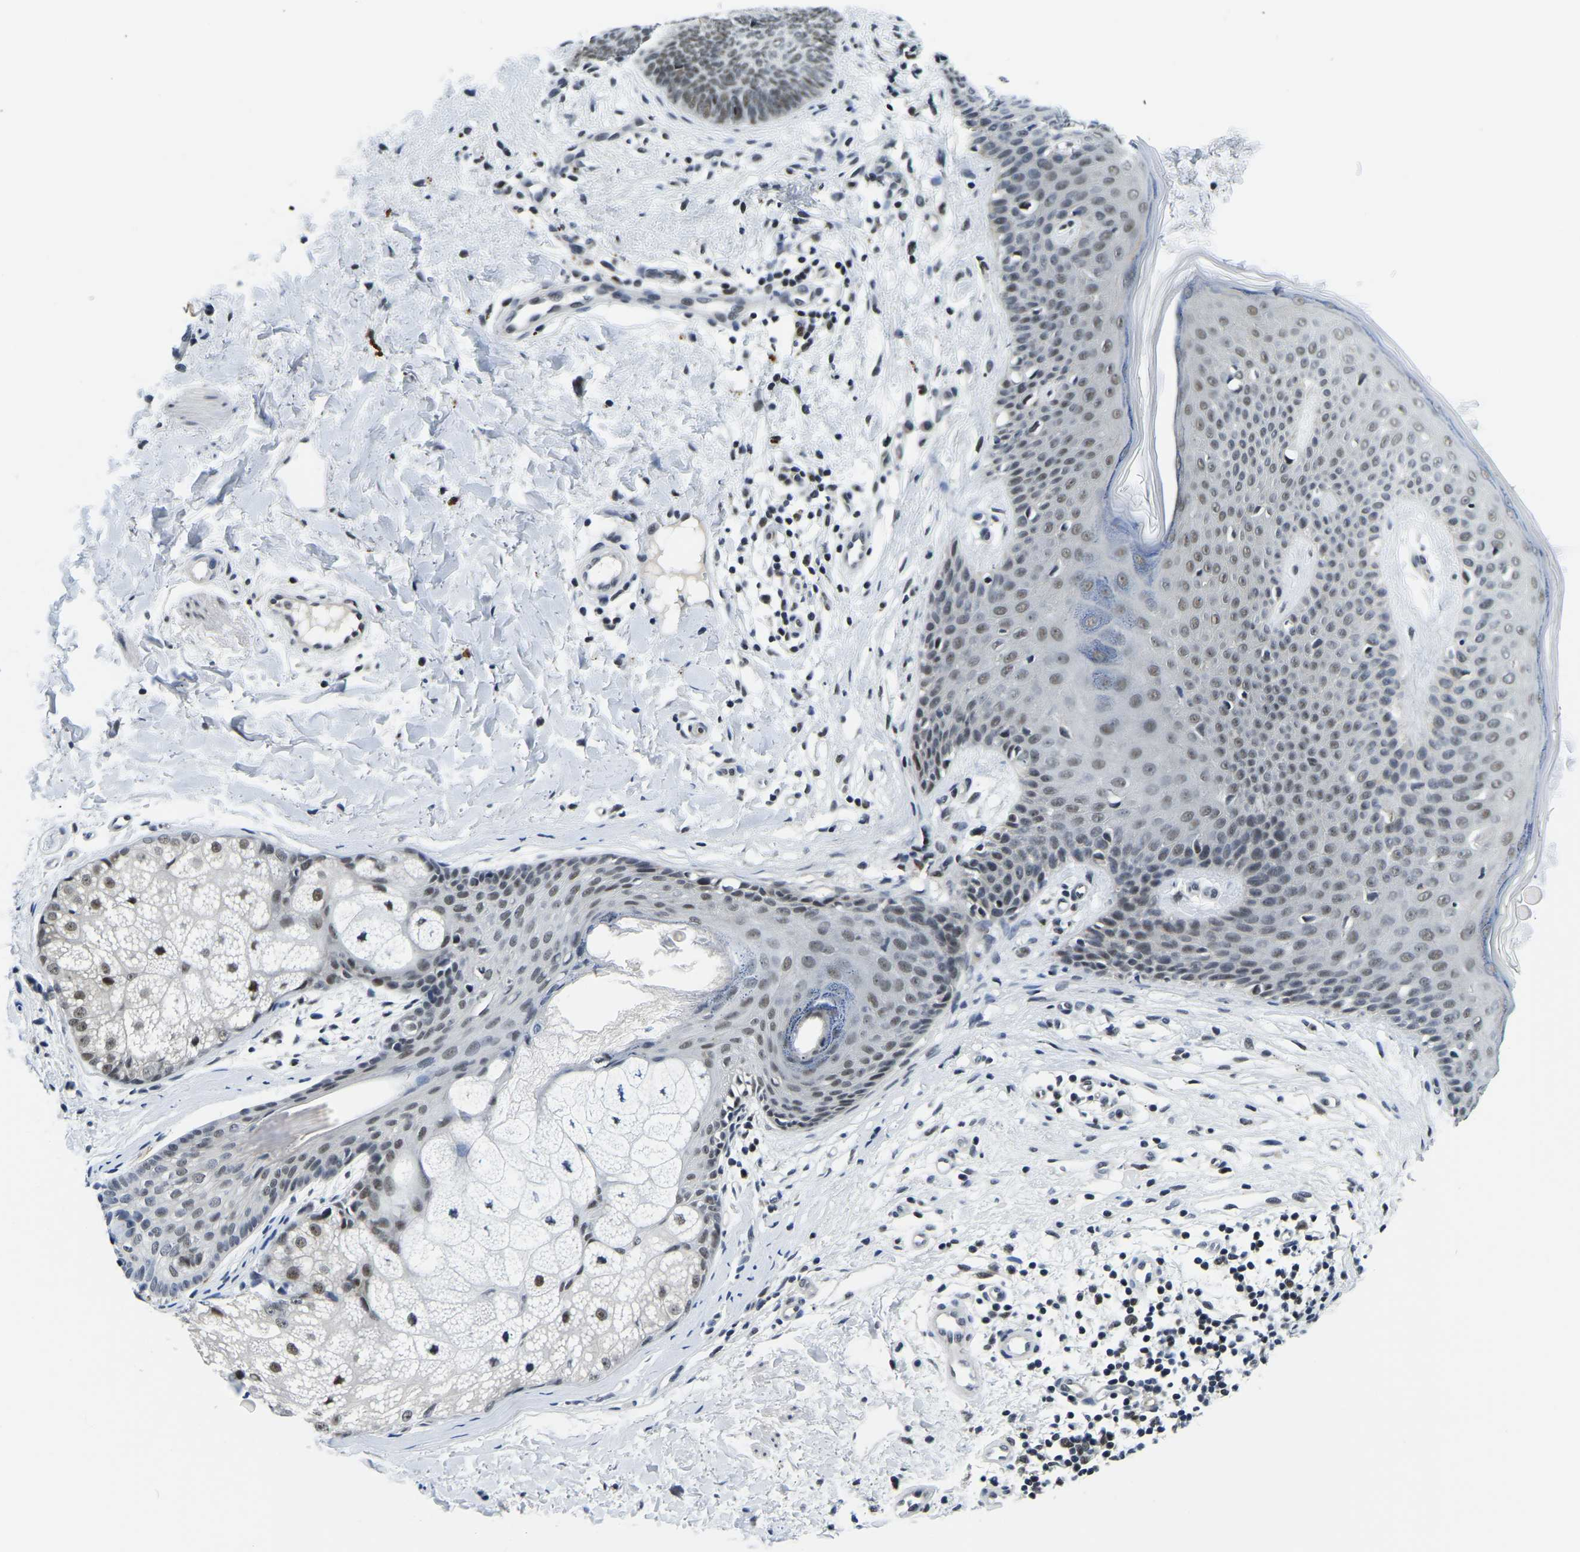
{"staining": {"intensity": "weak", "quantity": ">75%", "location": "nuclear"}, "tissue": "skin cancer", "cell_type": "Tumor cells", "image_type": "cancer", "snomed": [{"axis": "morphology", "description": "Basal cell carcinoma"}, {"axis": "topography", "description": "Skin"}], "caption": "A low amount of weak nuclear expression is appreciated in about >75% of tumor cells in basal cell carcinoma (skin) tissue. The staining was performed using DAB (3,3'-diaminobenzidine), with brown indicating positive protein expression. Nuclei are stained blue with hematoxylin.", "gene": "POLDIP3", "patient": {"sex": "male", "age": 60}}